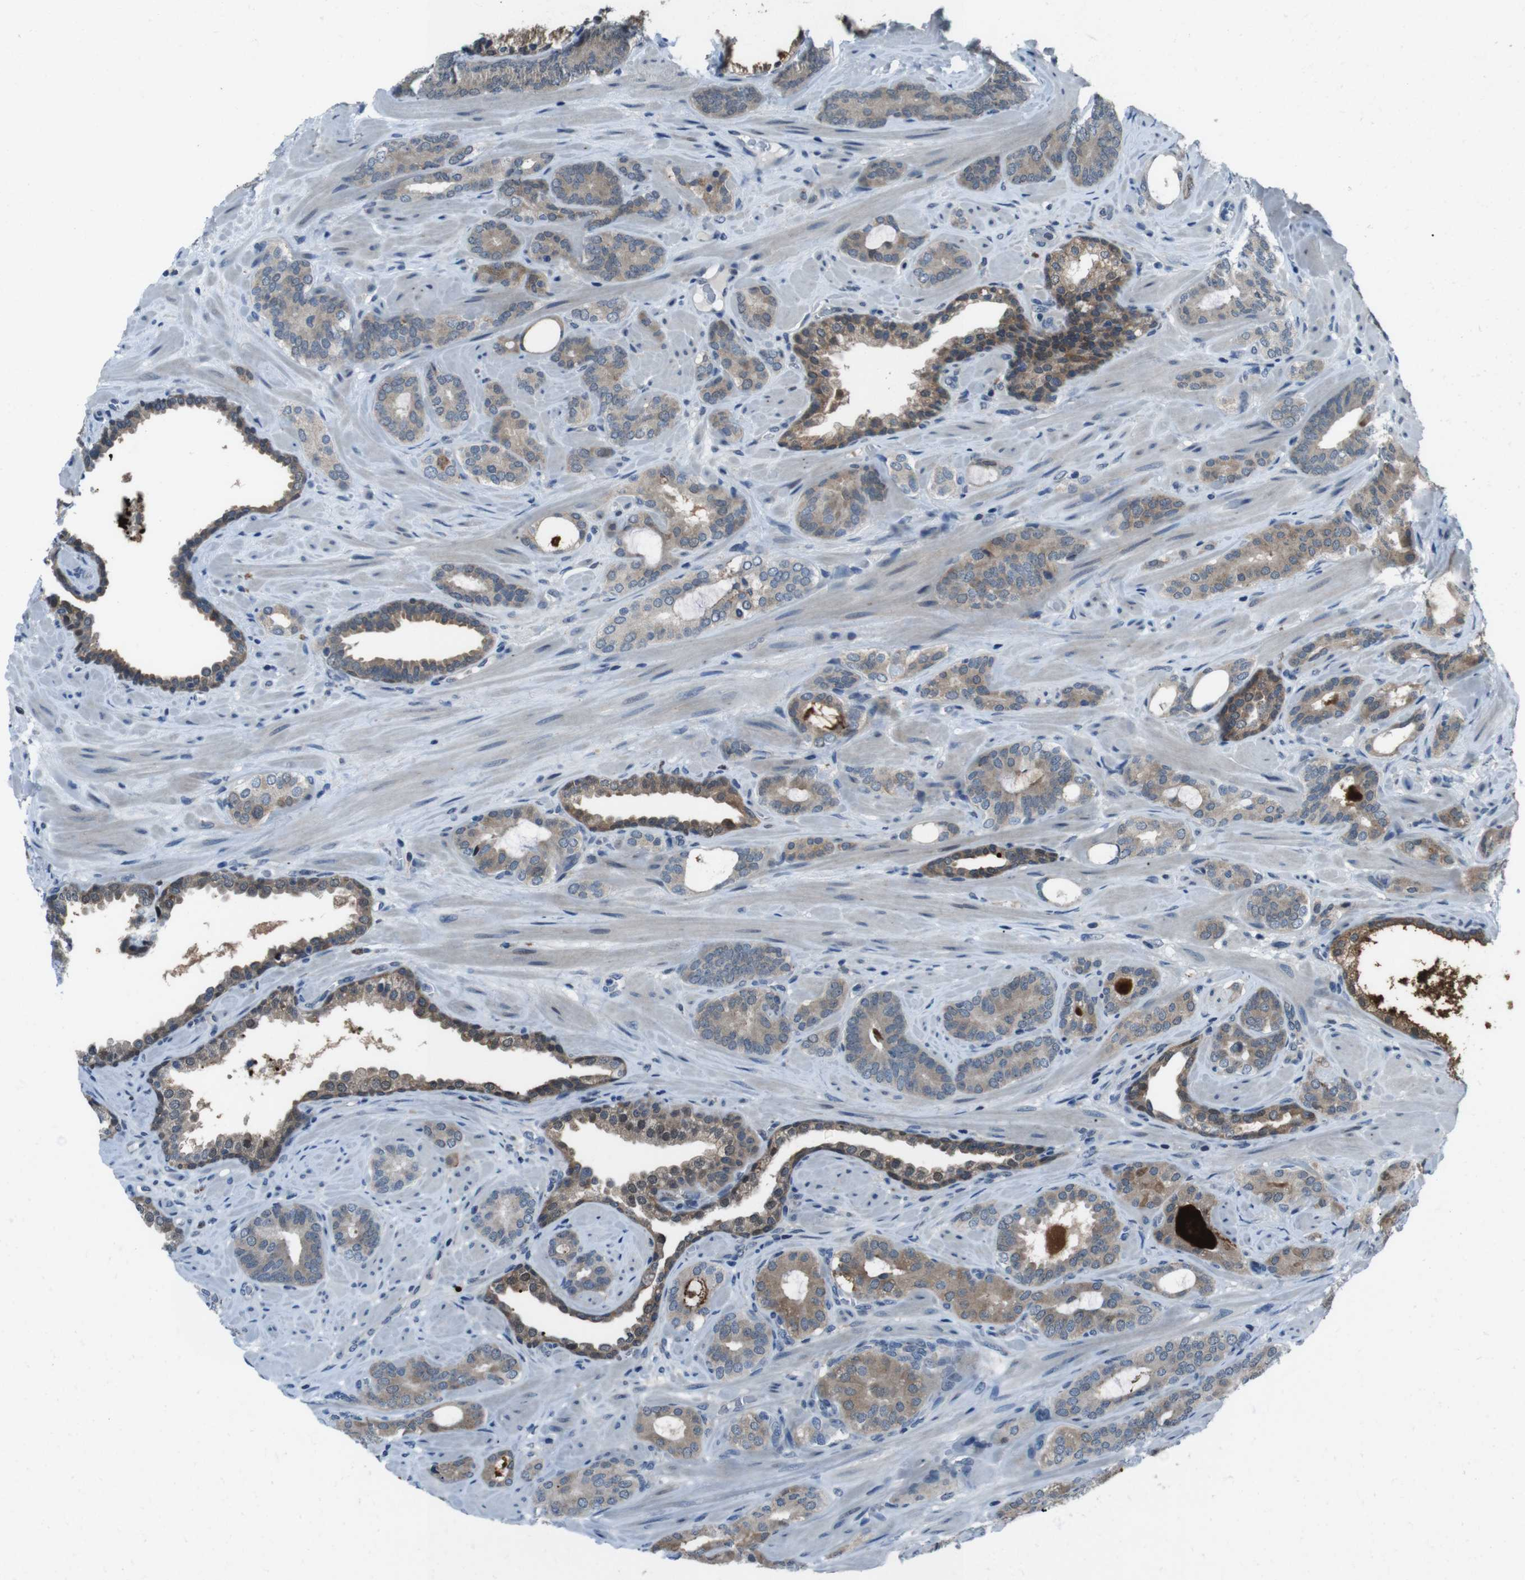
{"staining": {"intensity": "weak", "quantity": ">75%", "location": "cytoplasmic/membranous"}, "tissue": "prostate cancer", "cell_type": "Tumor cells", "image_type": "cancer", "snomed": [{"axis": "morphology", "description": "Adenocarcinoma, Low grade"}, {"axis": "topography", "description": "Prostate"}], "caption": "Protein staining reveals weak cytoplasmic/membranous expression in approximately >75% of tumor cells in low-grade adenocarcinoma (prostate).", "gene": "LRP5", "patient": {"sex": "male", "age": 63}}